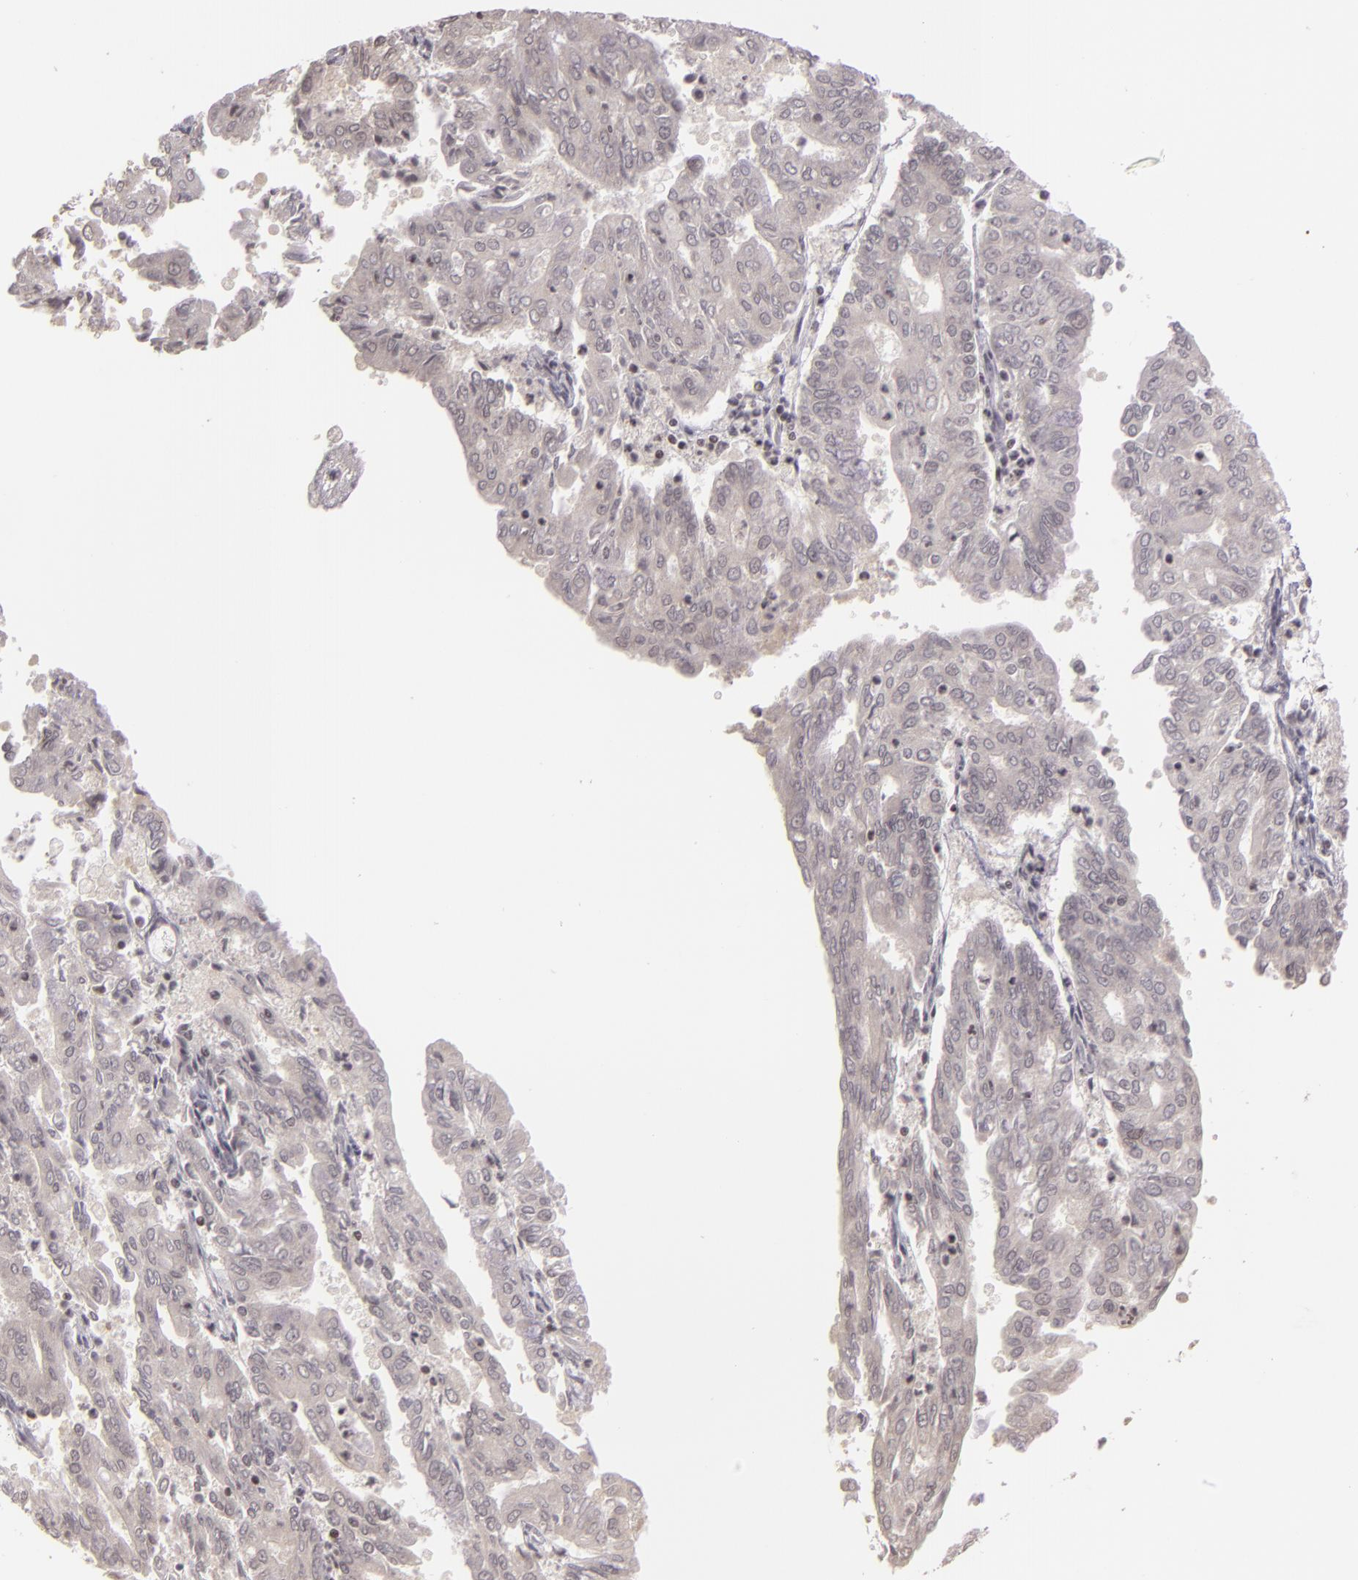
{"staining": {"intensity": "negative", "quantity": "none", "location": "none"}, "tissue": "endometrial cancer", "cell_type": "Tumor cells", "image_type": "cancer", "snomed": [{"axis": "morphology", "description": "Adenocarcinoma, NOS"}, {"axis": "topography", "description": "Endometrium"}], "caption": "High magnification brightfield microscopy of adenocarcinoma (endometrial) stained with DAB (brown) and counterstained with hematoxylin (blue): tumor cells show no significant positivity.", "gene": "AKAP6", "patient": {"sex": "female", "age": 79}}